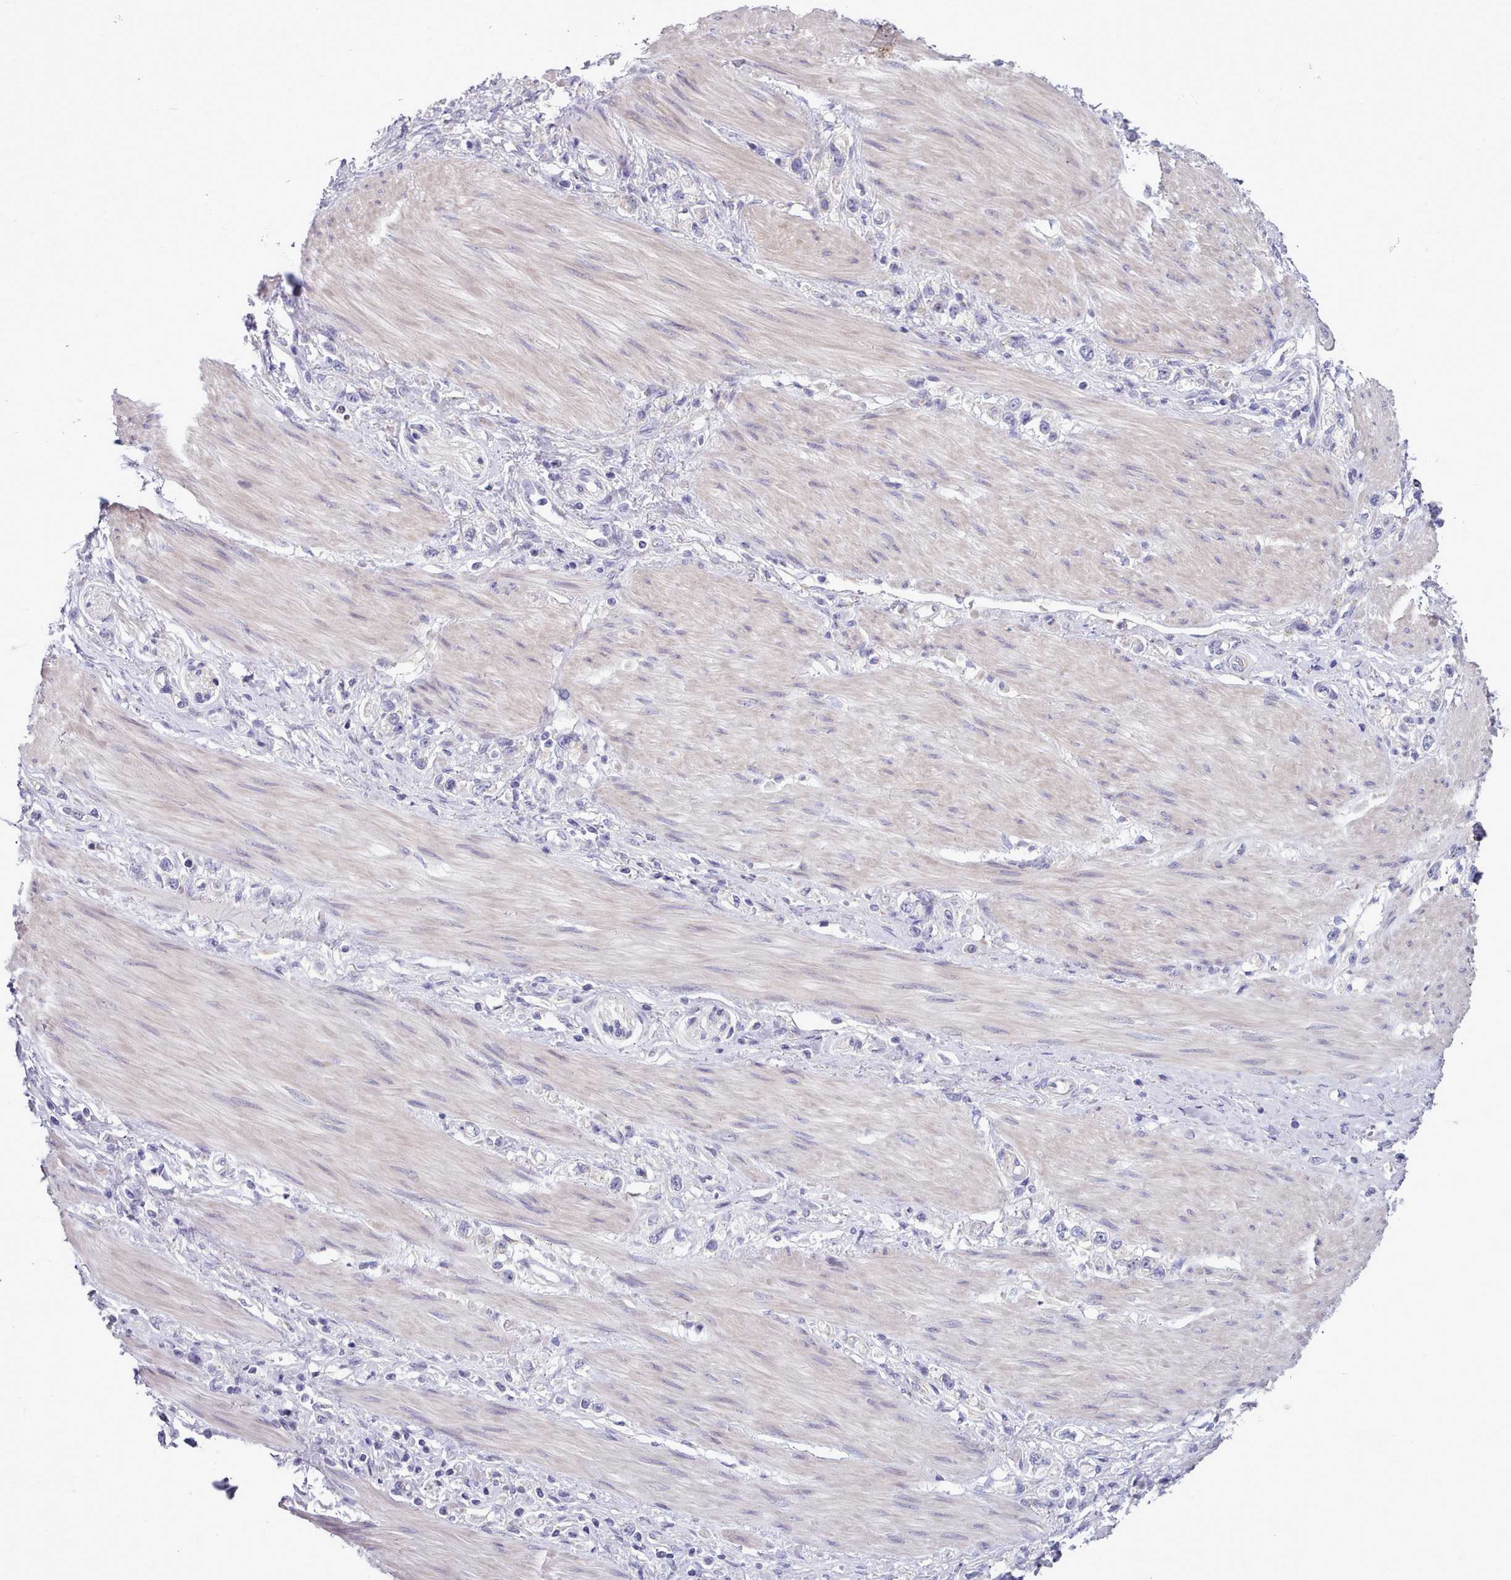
{"staining": {"intensity": "negative", "quantity": "none", "location": "none"}, "tissue": "stomach cancer", "cell_type": "Tumor cells", "image_type": "cancer", "snomed": [{"axis": "morphology", "description": "Adenocarcinoma, NOS"}, {"axis": "topography", "description": "Stomach"}], "caption": "A histopathology image of human stomach cancer (adenocarcinoma) is negative for staining in tumor cells.", "gene": "MYRFL", "patient": {"sex": "female", "age": 65}}